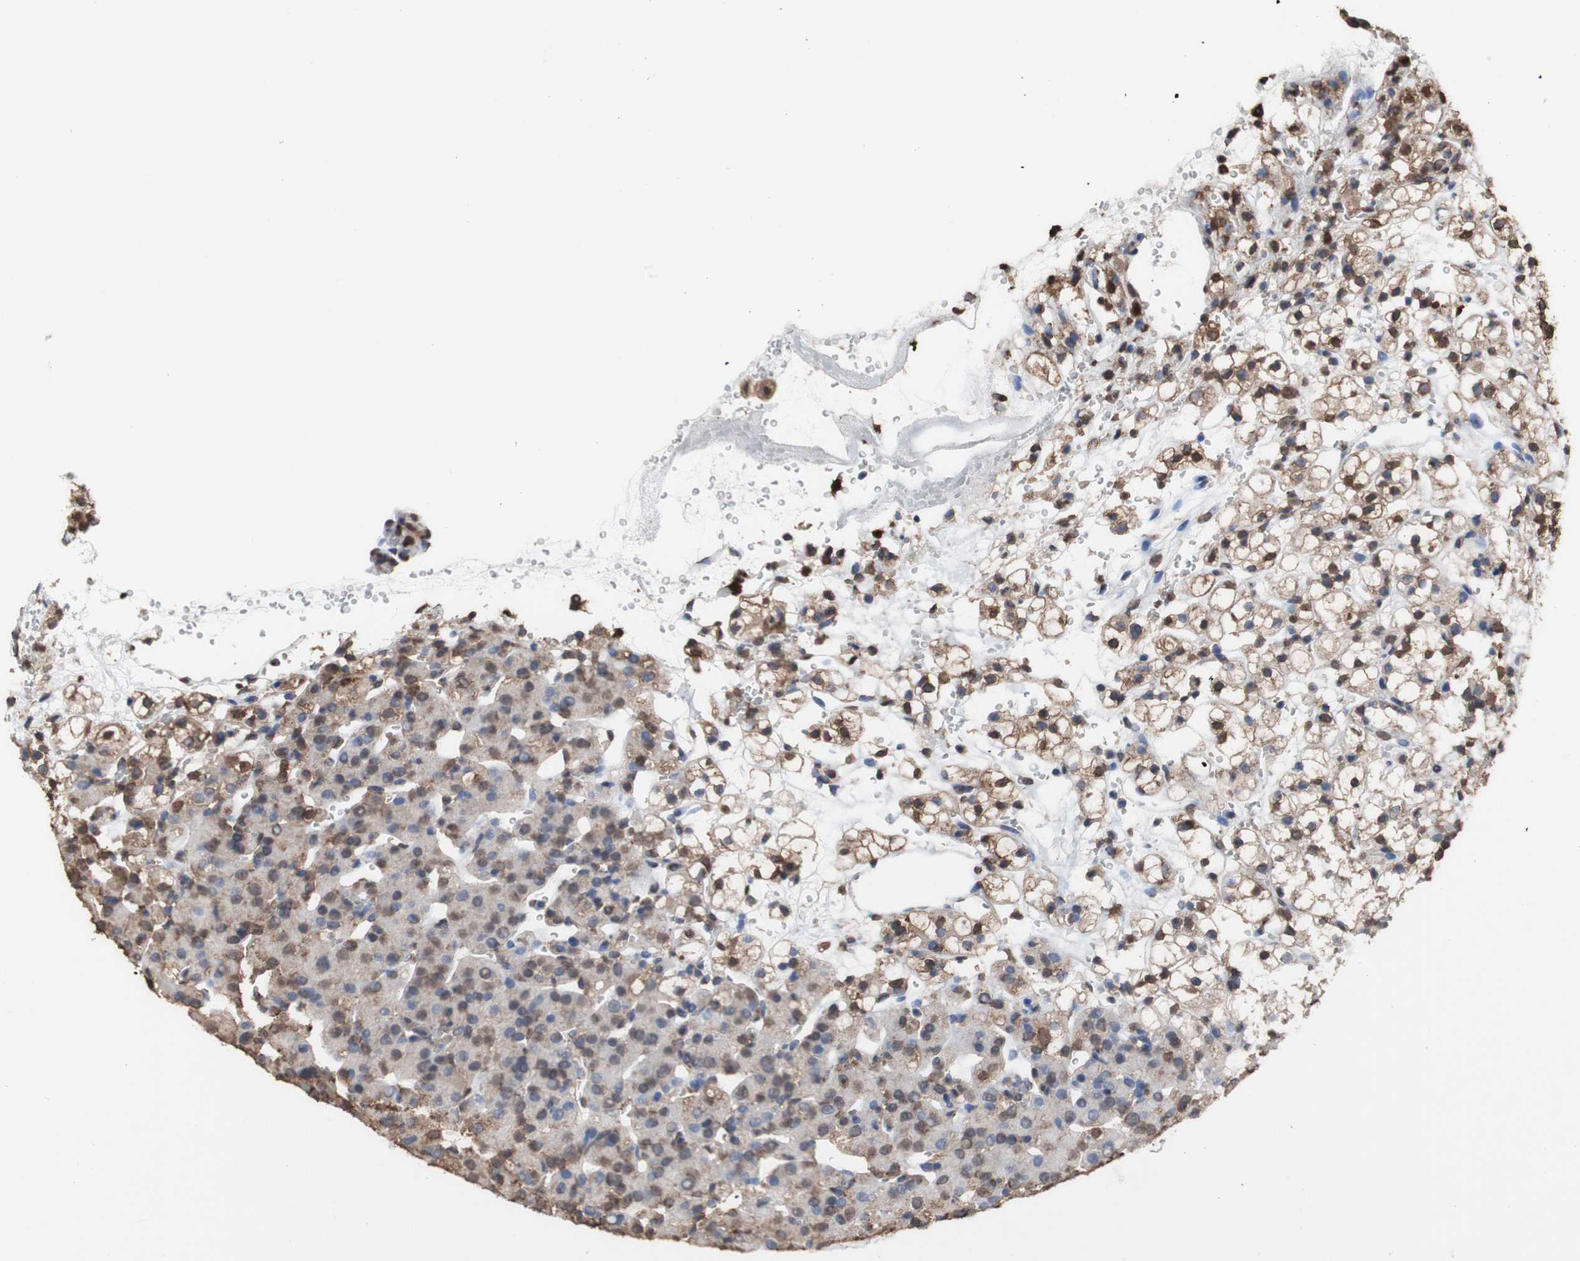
{"staining": {"intensity": "moderate", "quantity": "25%-75%", "location": "cytoplasmic/membranous,nuclear"}, "tissue": "renal cancer", "cell_type": "Tumor cells", "image_type": "cancer", "snomed": [{"axis": "morphology", "description": "Adenocarcinoma, NOS"}, {"axis": "topography", "description": "Kidney"}], "caption": "Renal cancer stained for a protein (brown) demonstrates moderate cytoplasmic/membranous and nuclear positive staining in about 25%-75% of tumor cells.", "gene": "PIDD1", "patient": {"sex": "male", "age": 61}}